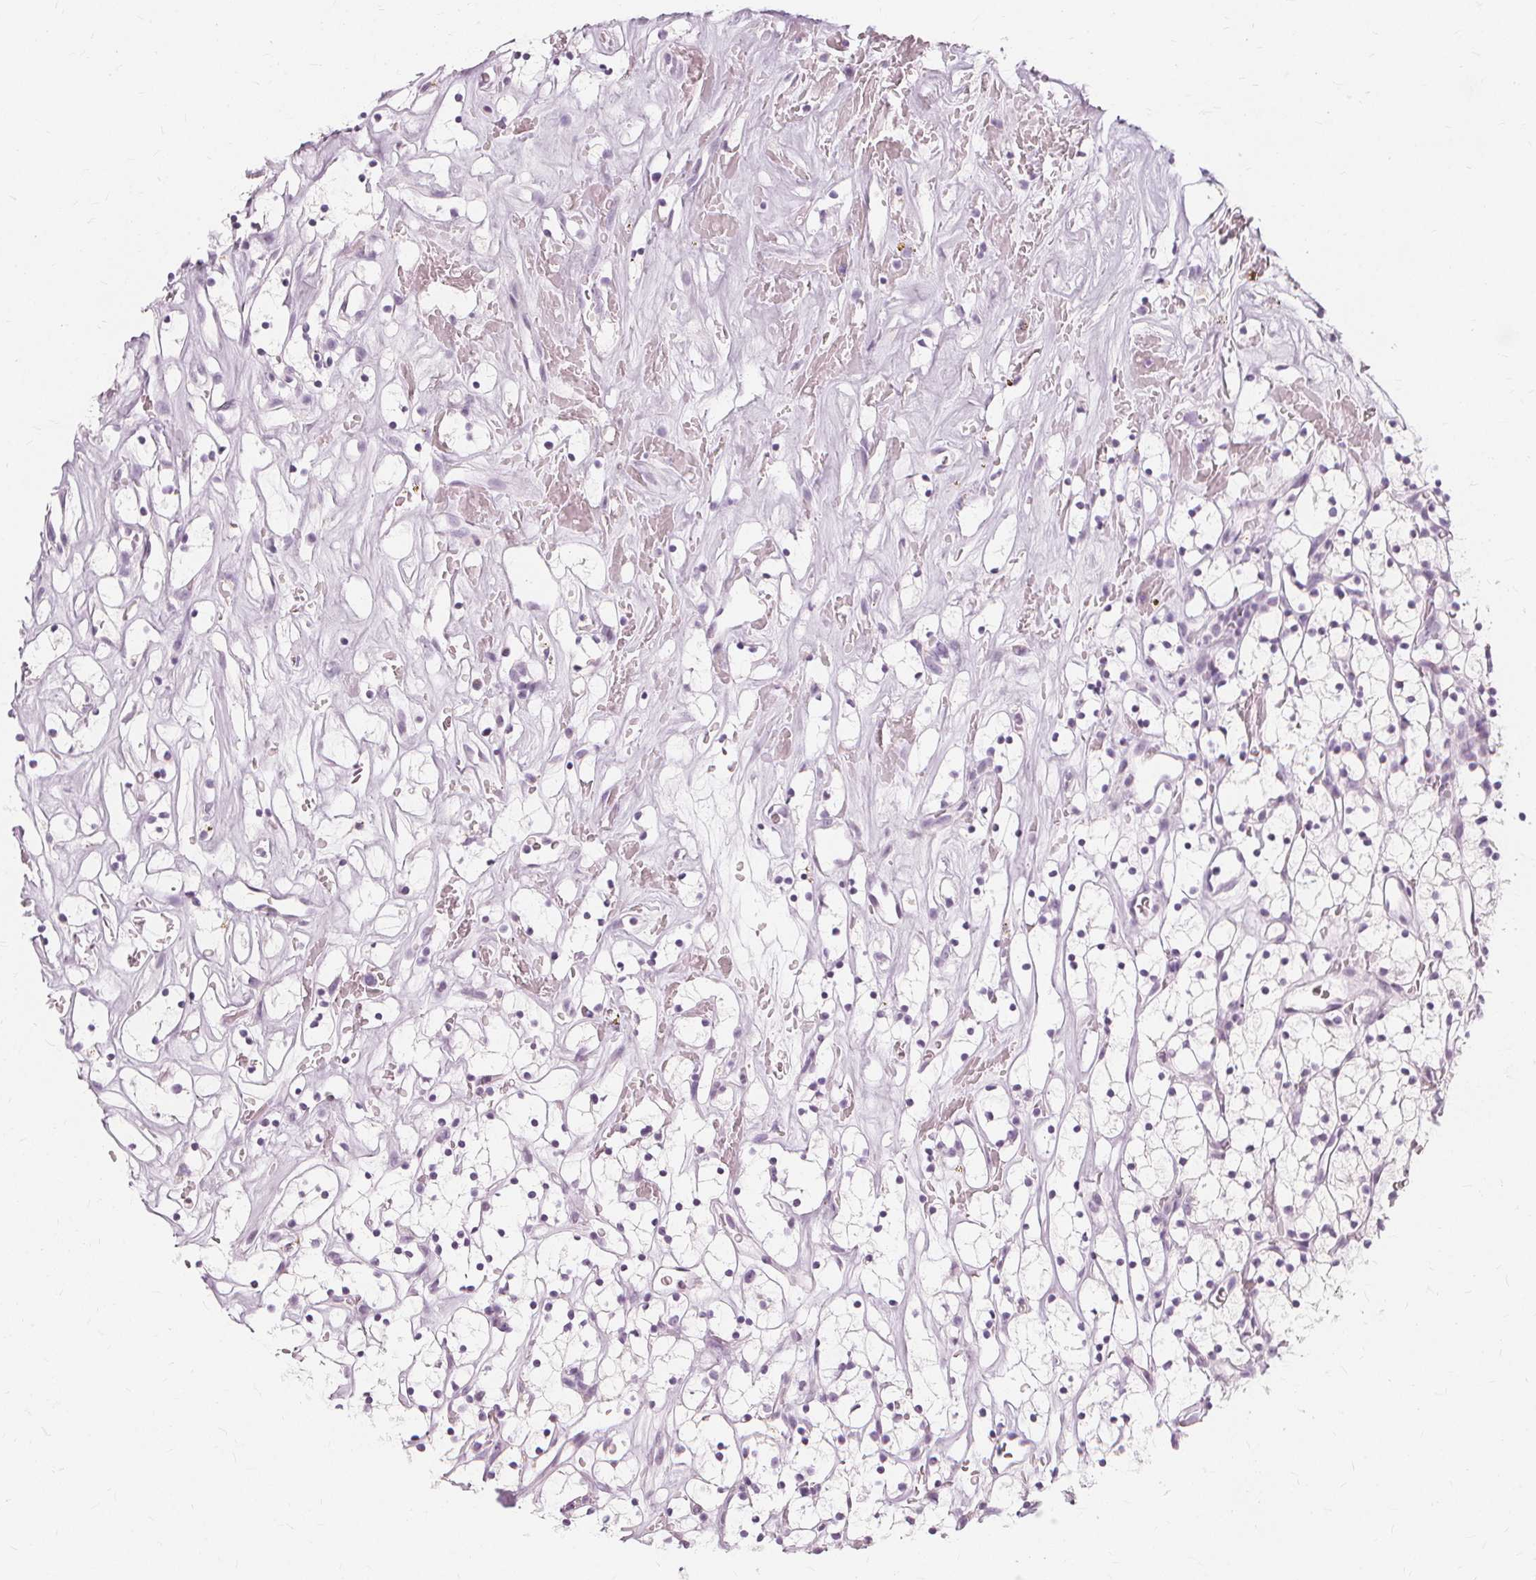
{"staining": {"intensity": "negative", "quantity": "none", "location": "none"}, "tissue": "renal cancer", "cell_type": "Tumor cells", "image_type": "cancer", "snomed": [{"axis": "morphology", "description": "Adenocarcinoma, NOS"}, {"axis": "topography", "description": "Kidney"}], "caption": "The micrograph shows no staining of tumor cells in adenocarcinoma (renal).", "gene": "TFF1", "patient": {"sex": "female", "age": 64}}